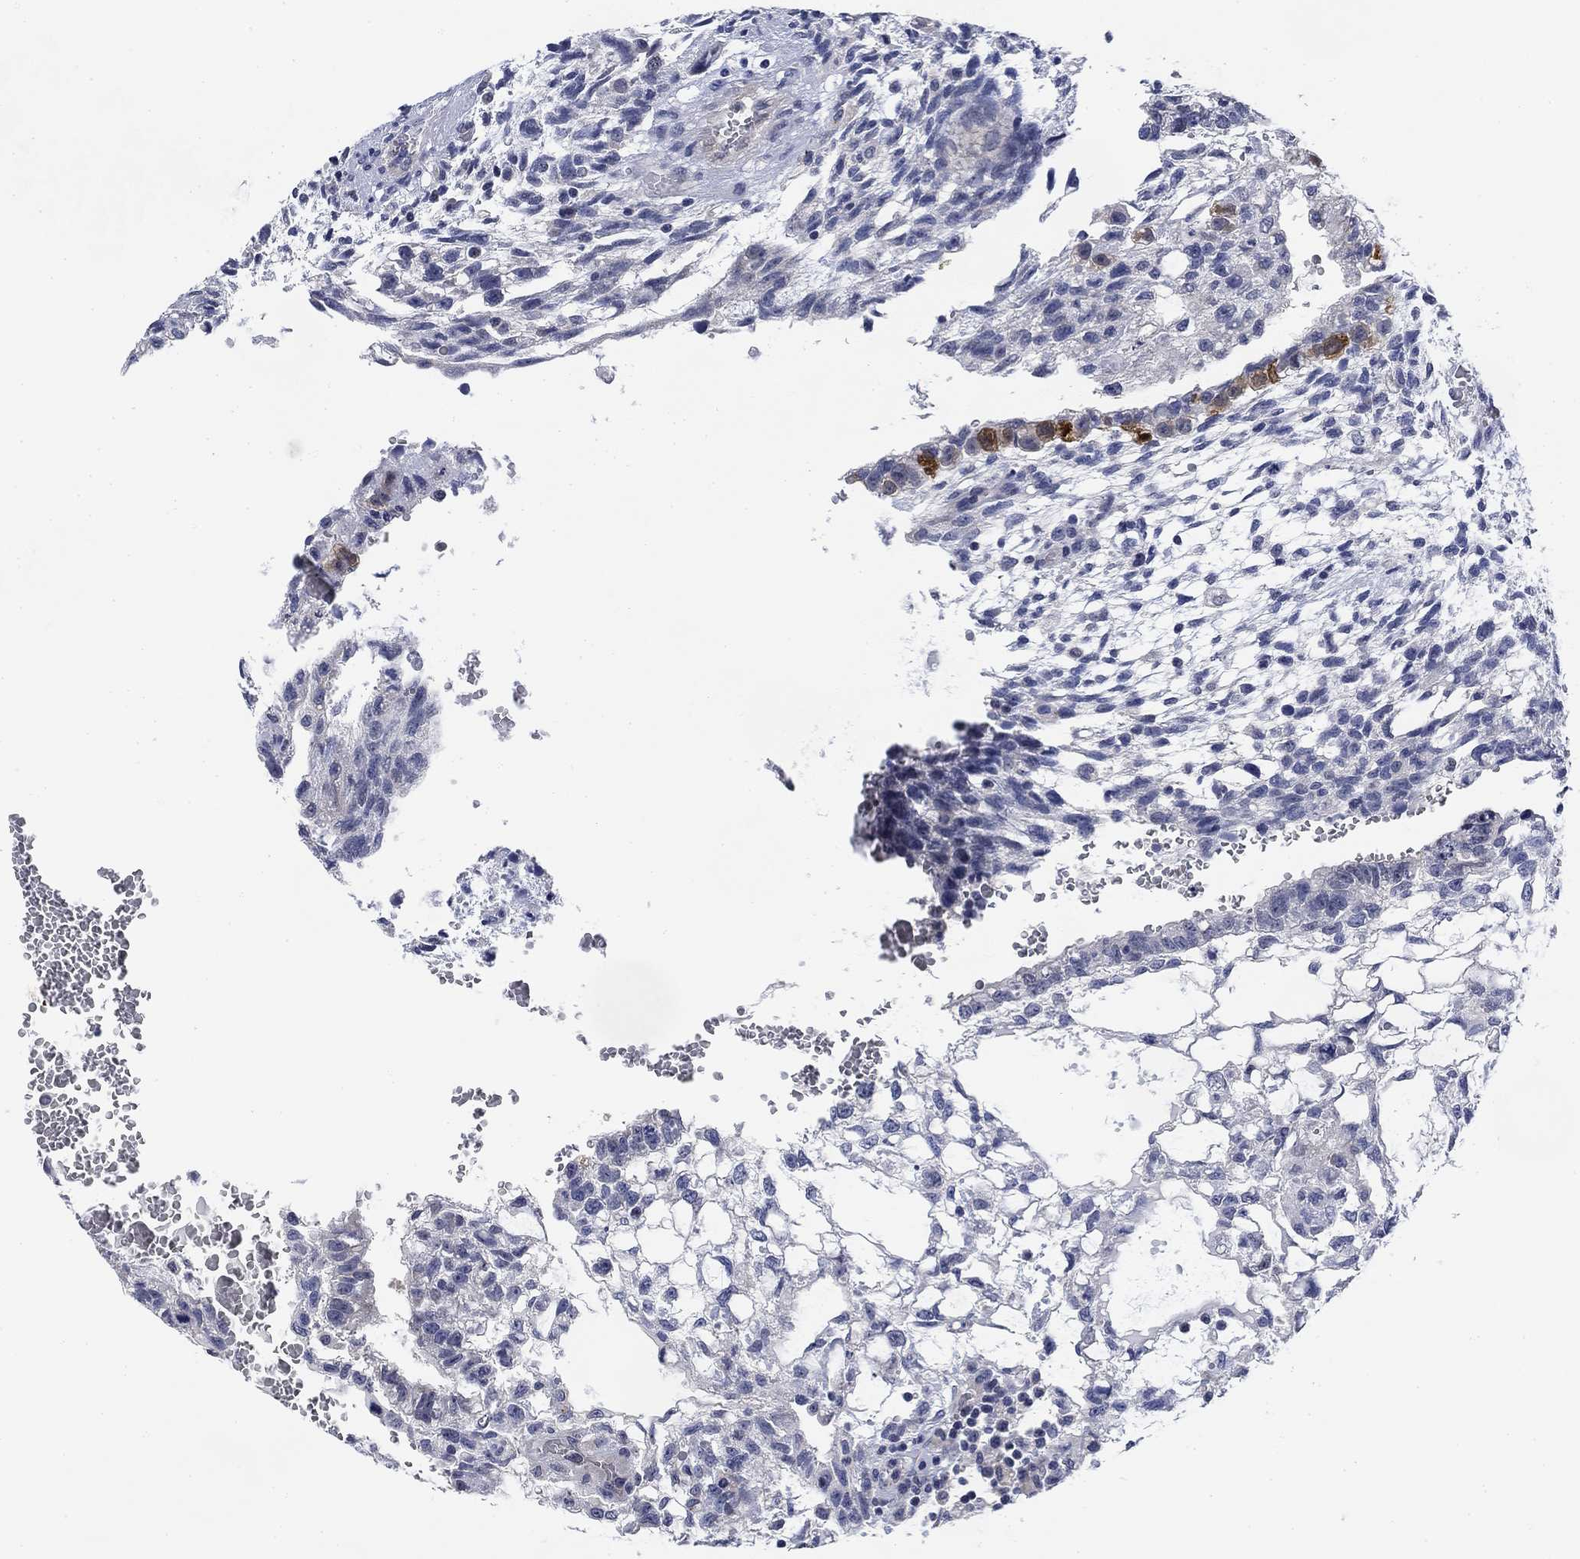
{"staining": {"intensity": "negative", "quantity": "none", "location": "none"}, "tissue": "testis cancer", "cell_type": "Tumor cells", "image_type": "cancer", "snomed": [{"axis": "morphology", "description": "Carcinoma, Embryonal, NOS"}, {"axis": "topography", "description": "Testis"}], "caption": "The histopathology image shows no significant staining in tumor cells of embryonal carcinoma (testis).", "gene": "DAZL", "patient": {"sex": "male", "age": 32}}